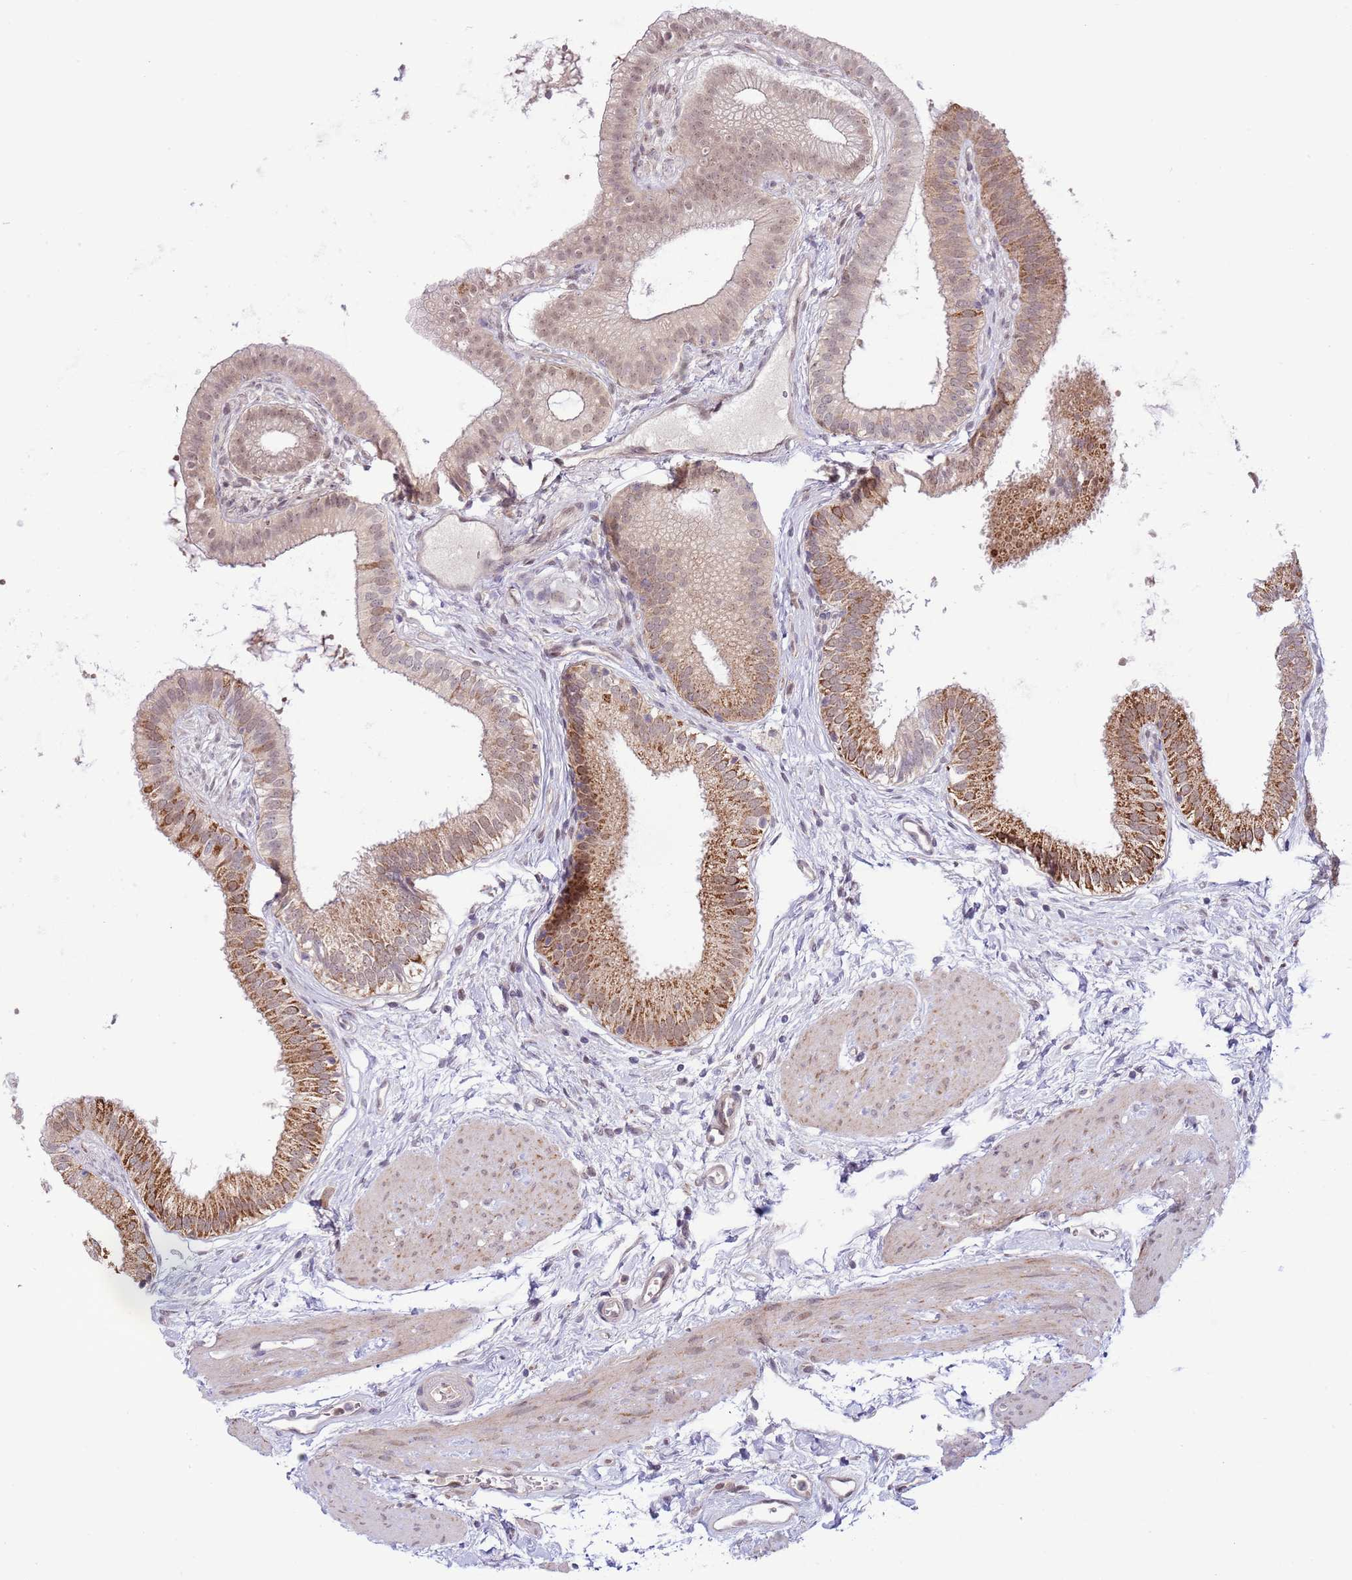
{"staining": {"intensity": "moderate", "quantity": ">75%", "location": "cytoplasmic/membranous,nuclear"}, "tissue": "gallbladder", "cell_type": "Glandular cells", "image_type": "normal", "snomed": [{"axis": "morphology", "description": "Normal tissue, NOS"}, {"axis": "topography", "description": "Gallbladder"}], "caption": "A histopathology image of human gallbladder stained for a protein demonstrates moderate cytoplasmic/membranous,nuclear brown staining in glandular cells. The protein is shown in brown color, while the nuclei are stained blue.", "gene": "CHD1", "patient": {"sex": "female", "age": 54}}